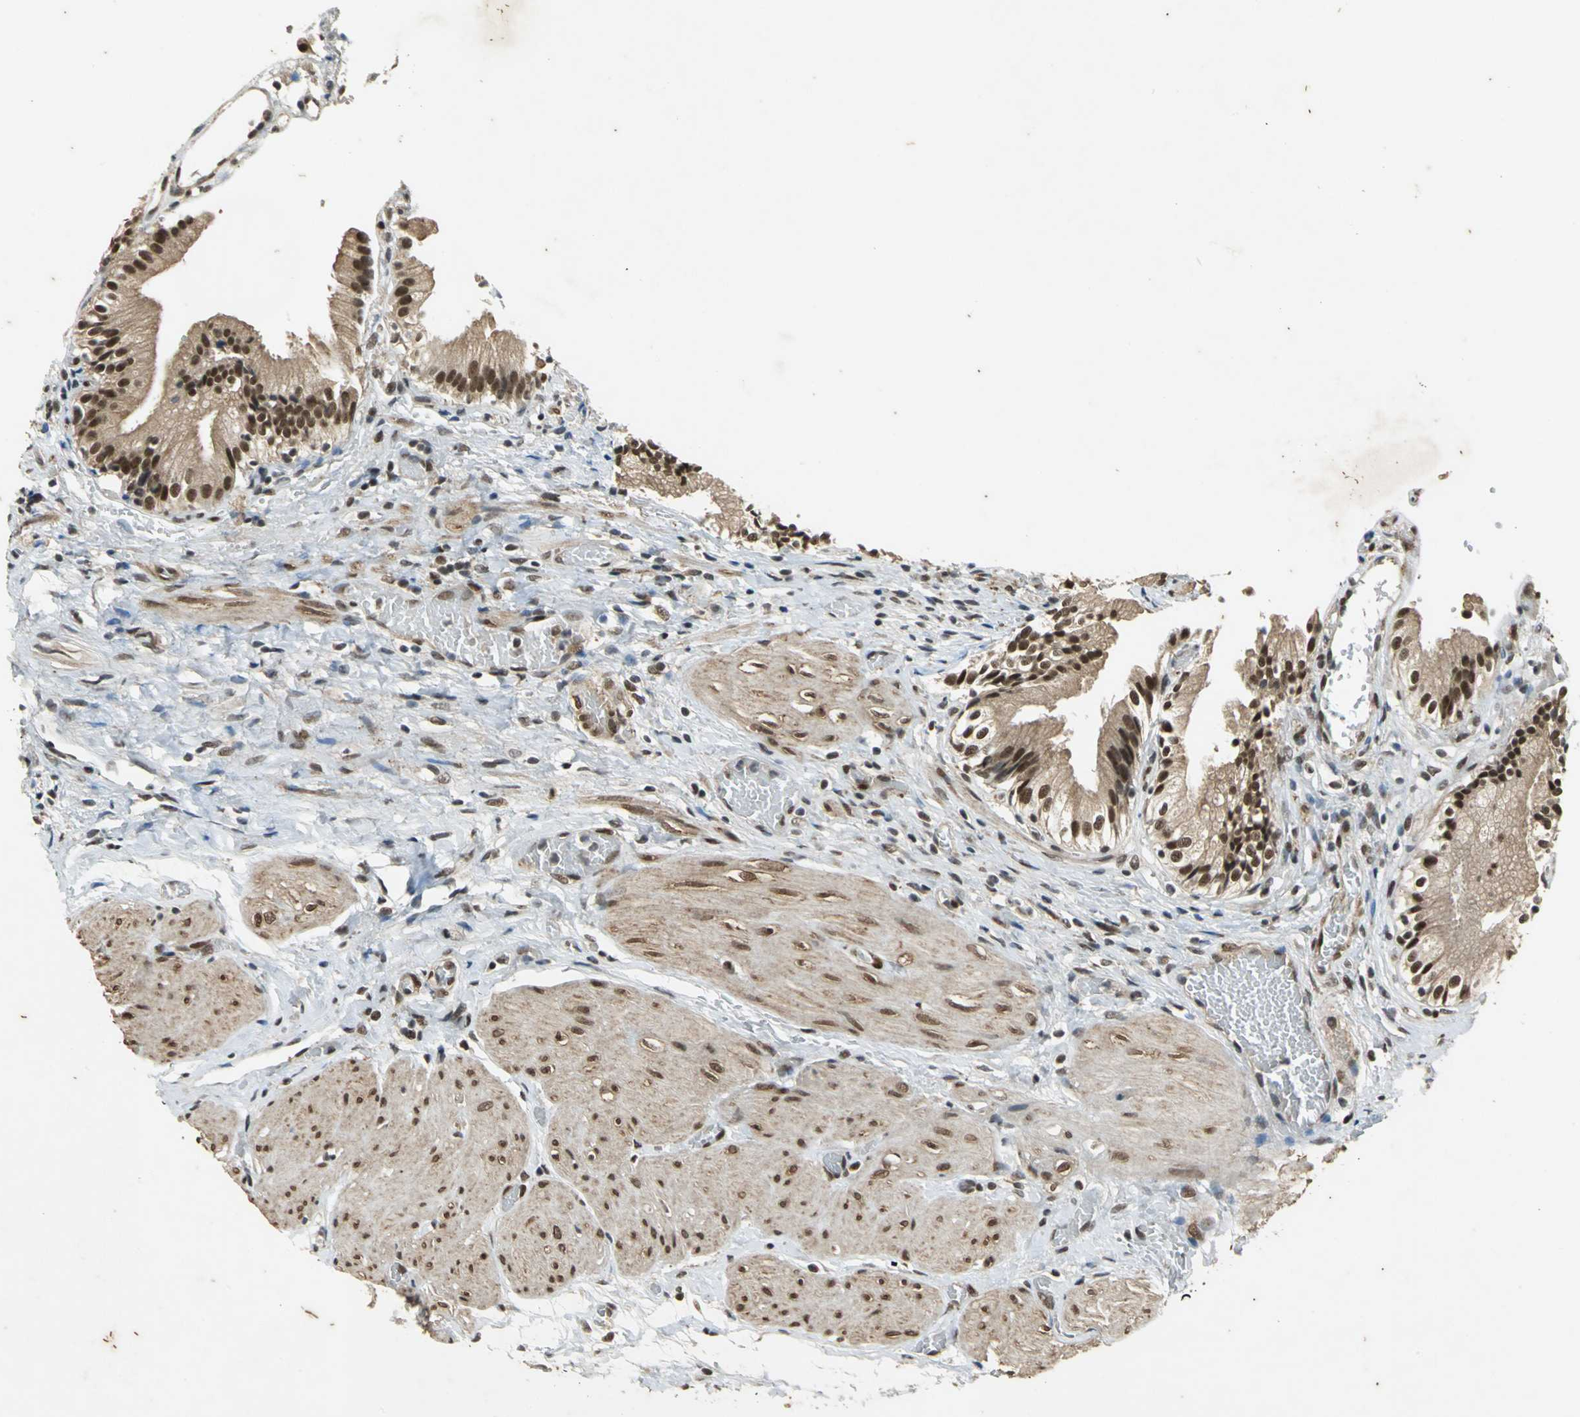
{"staining": {"intensity": "strong", "quantity": ">75%", "location": "cytoplasmic/membranous,nuclear"}, "tissue": "gallbladder", "cell_type": "Glandular cells", "image_type": "normal", "snomed": [{"axis": "morphology", "description": "Normal tissue, NOS"}, {"axis": "topography", "description": "Gallbladder"}], "caption": "Gallbladder stained for a protein demonstrates strong cytoplasmic/membranous,nuclear positivity in glandular cells. (Brightfield microscopy of DAB IHC at high magnification).", "gene": "NOTCH3", "patient": {"sex": "male", "age": 65}}